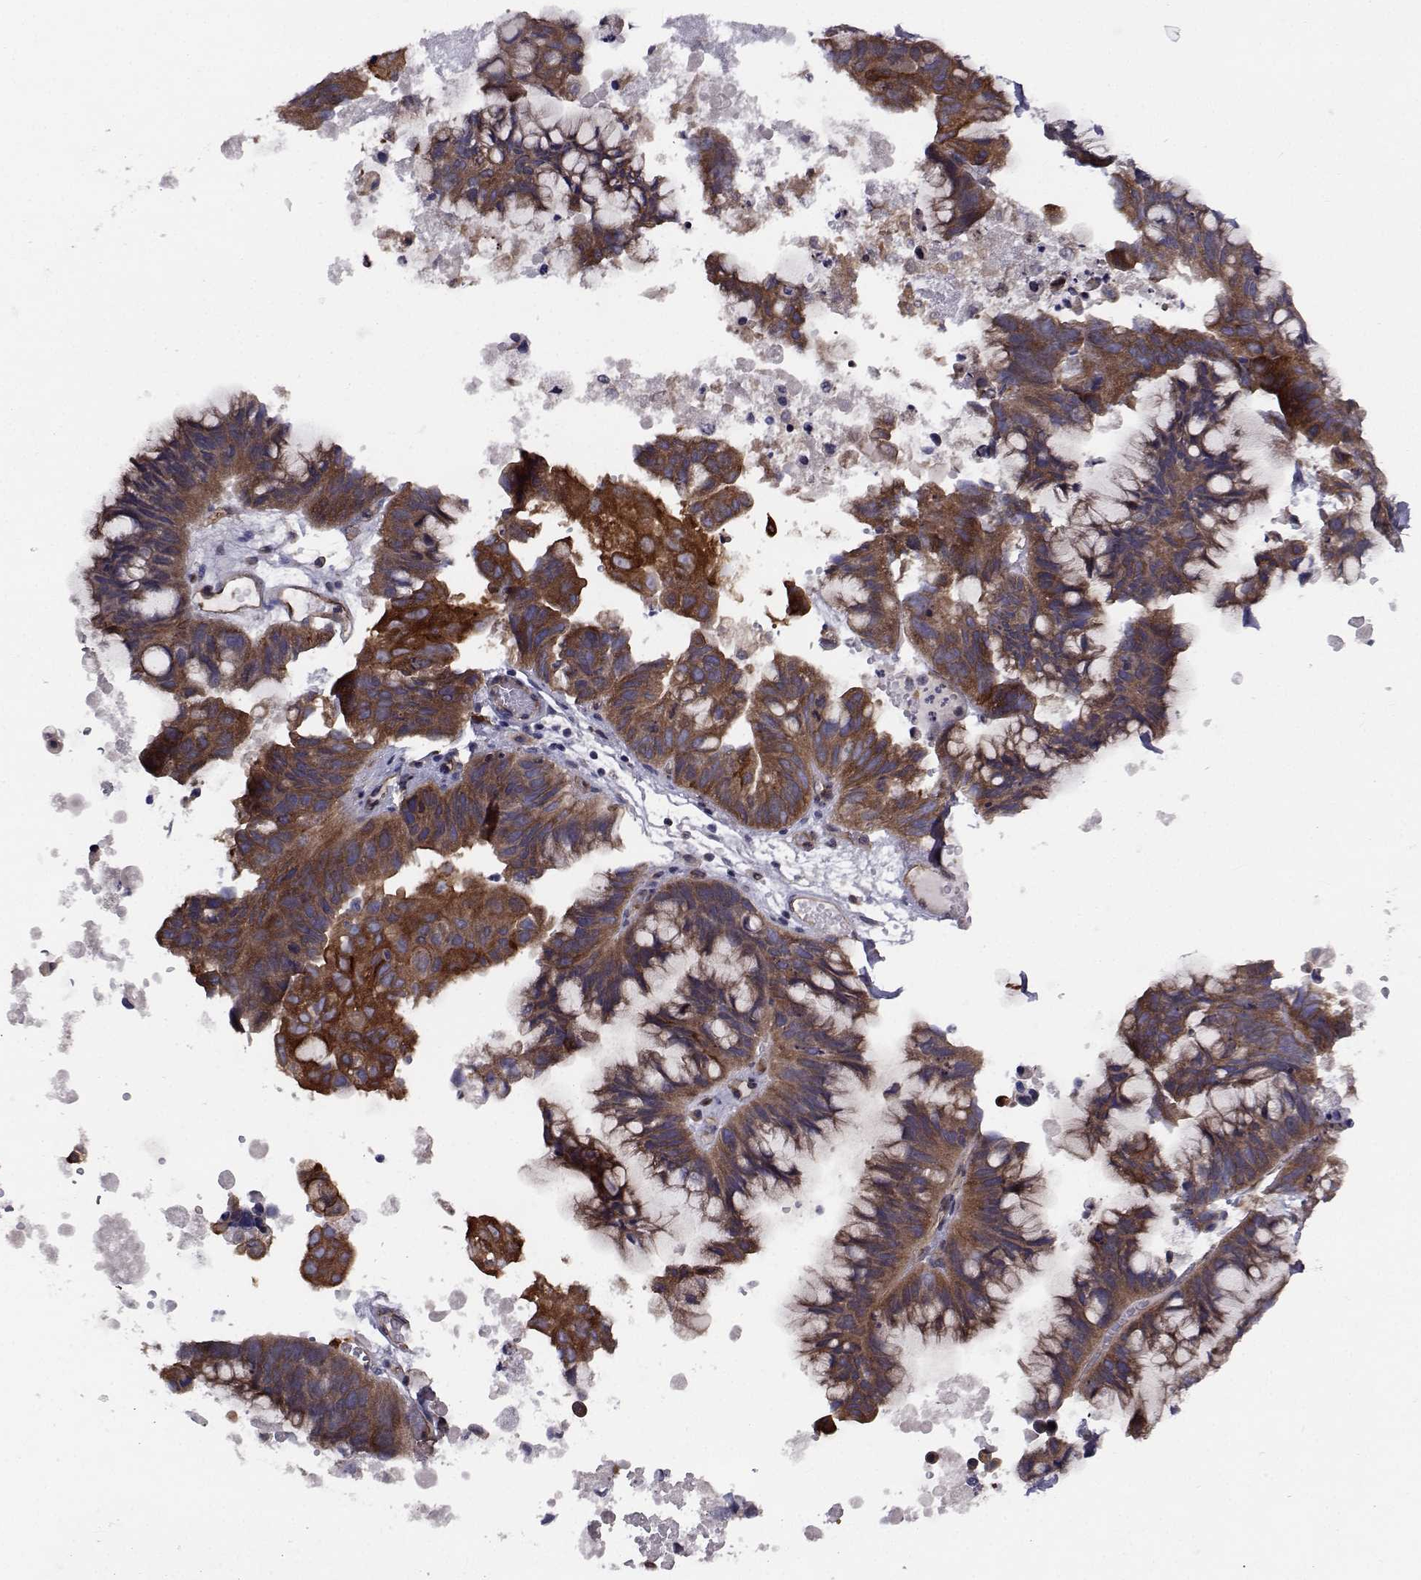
{"staining": {"intensity": "strong", "quantity": ">75%", "location": "cytoplasmic/membranous"}, "tissue": "ovarian cancer", "cell_type": "Tumor cells", "image_type": "cancer", "snomed": [{"axis": "morphology", "description": "Cystadenocarcinoma, mucinous, NOS"}, {"axis": "topography", "description": "Ovary"}], "caption": "High-magnification brightfield microscopy of ovarian cancer (mucinous cystadenocarcinoma) stained with DAB (brown) and counterstained with hematoxylin (blue). tumor cells exhibit strong cytoplasmic/membranous staining is identified in approximately>75% of cells.", "gene": "TRIP10", "patient": {"sex": "female", "age": 76}}